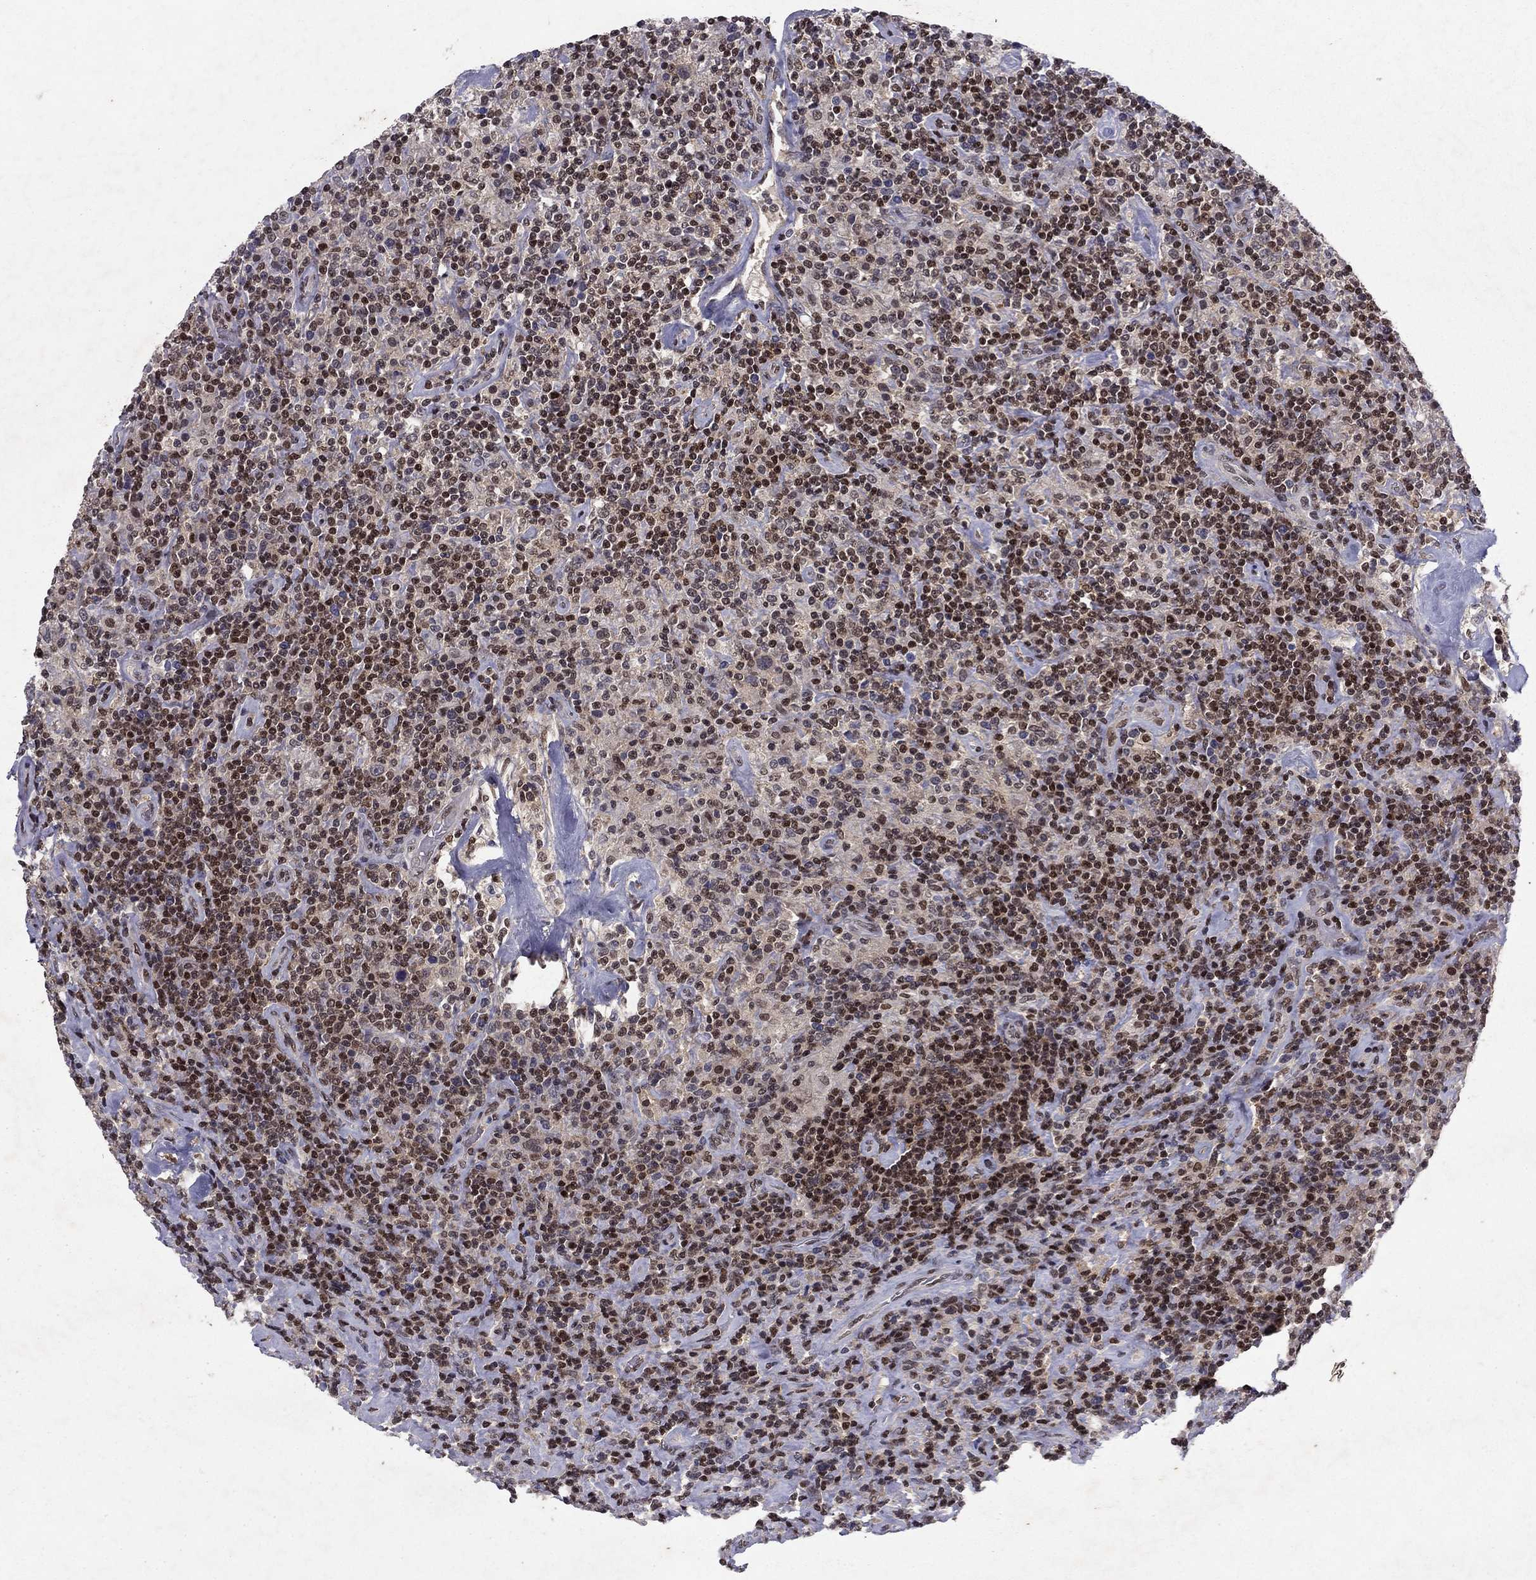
{"staining": {"intensity": "negative", "quantity": "none", "location": "none"}, "tissue": "lymphoma", "cell_type": "Tumor cells", "image_type": "cancer", "snomed": [{"axis": "morphology", "description": "Hodgkin's disease, NOS"}, {"axis": "topography", "description": "Lymph node"}], "caption": "Protein analysis of lymphoma reveals no significant staining in tumor cells.", "gene": "CRTC1", "patient": {"sex": "male", "age": 70}}